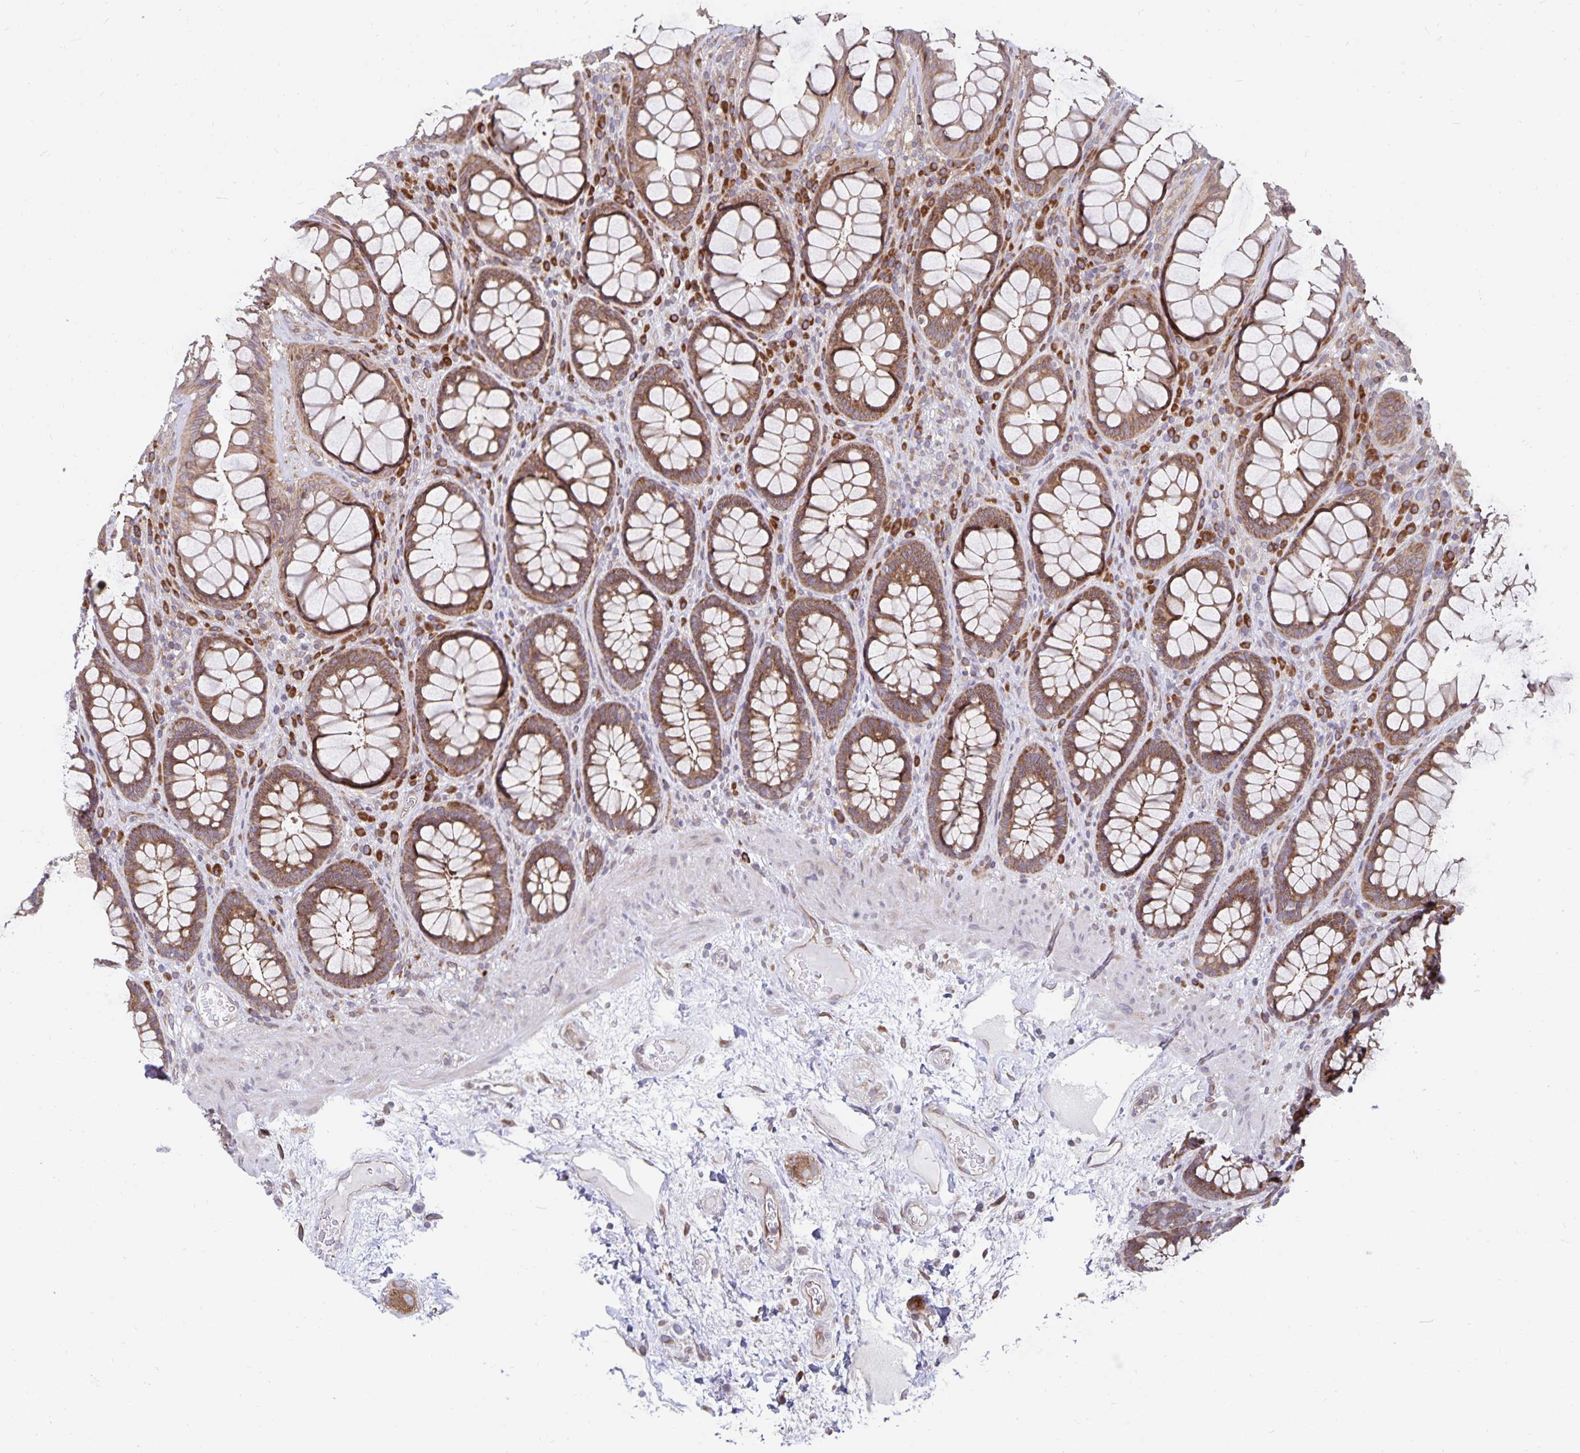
{"staining": {"intensity": "moderate", "quantity": ">75%", "location": "cytoplasmic/membranous"}, "tissue": "rectum", "cell_type": "Glandular cells", "image_type": "normal", "snomed": [{"axis": "morphology", "description": "Normal tissue, NOS"}, {"axis": "topography", "description": "Rectum"}], "caption": "Immunohistochemistry histopathology image of normal rectum: human rectum stained using immunohistochemistry (IHC) reveals medium levels of moderate protein expression localized specifically in the cytoplasmic/membranous of glandular cells, appearing as a cytoplasmic/membranous brown color.", "gene": "SEC62", "patient": {"sex": "male", "age": 72}}